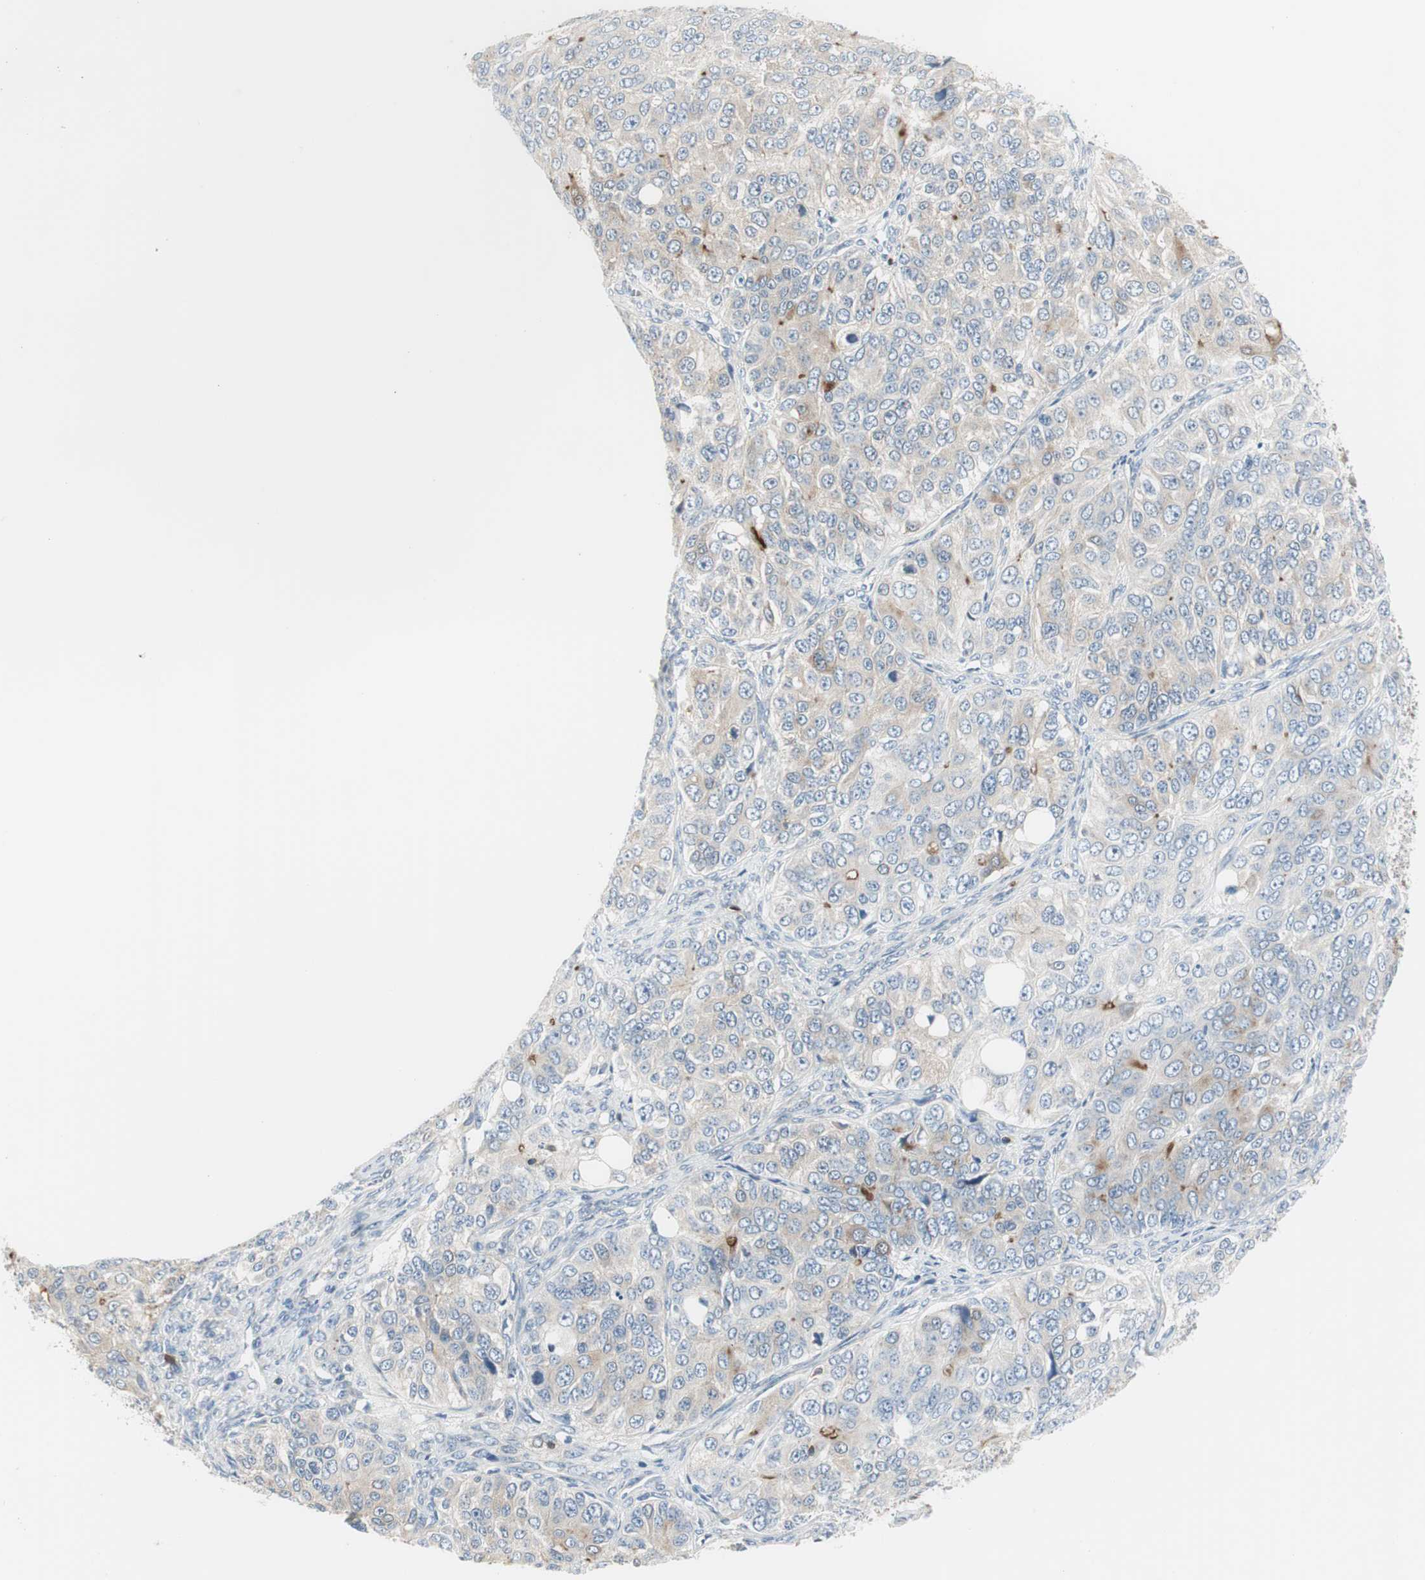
{"staining": {"intensity": "weak", "quantity": "<25%", "location": "cytoplasmic/membranous"}, "tissue": "ovarian cancer", "cell_type": "Tumor cells", "image_type": "cancer", "snomed": [{"axis": "morphology", "description": "Carcinoma, endometroid"}, {"axis": "topography", "description": "Ovary"}], "caption": "High power microscopy histopathology image of an IHC micrograph of ovarian cancer (endometroid carcinoma), revealing no significant staining in tumor cells.", "gene": "SLC9A3R1", "patient": {"sex": "female", "age": 51}}